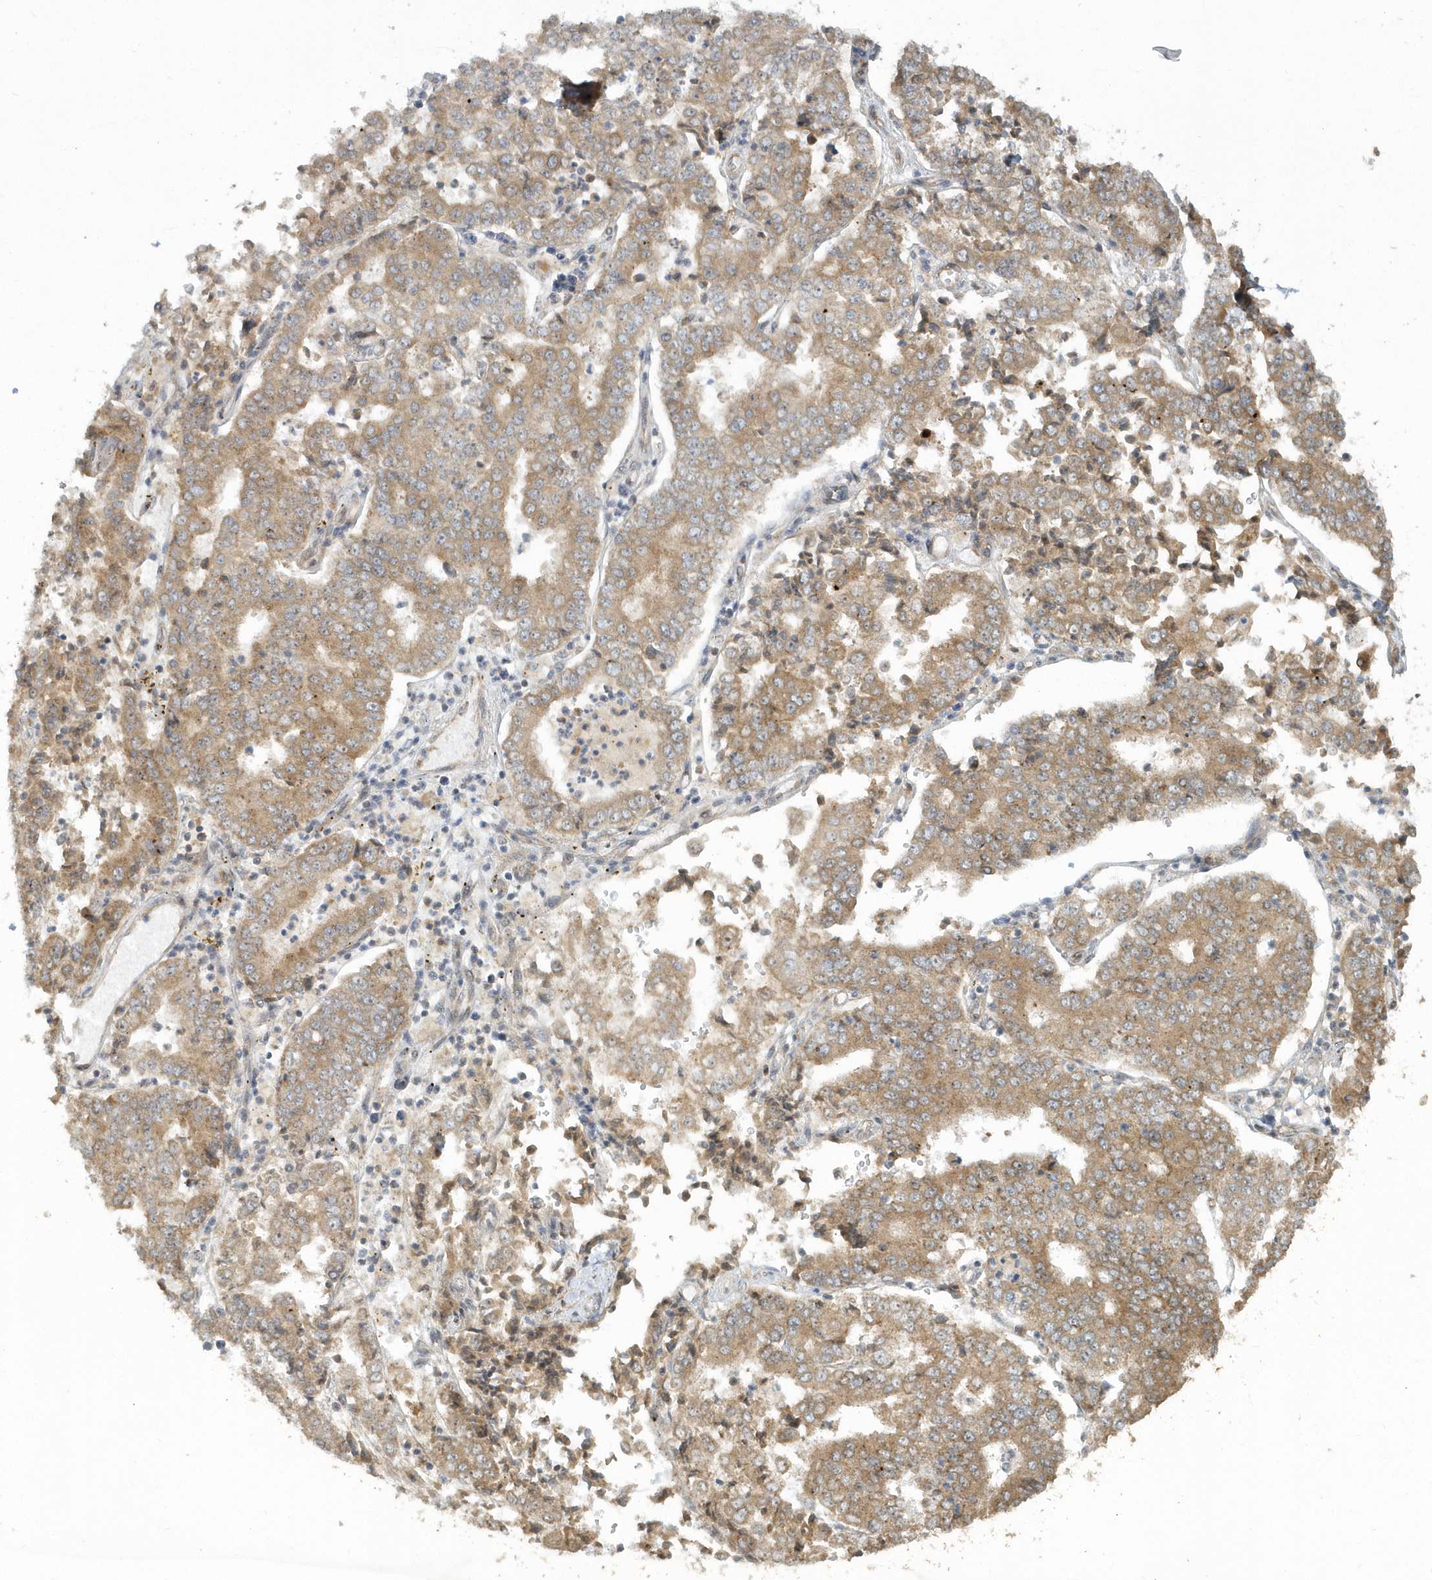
{"staining": {"intensity": "moderate", "quantity": ">75%", "location": "cytoplasmic/membranous"}, "tissue": "stomach cancer", "cell_type": "Tumor cells", "image_type": "cancer", "snomed": [{"axis": "morphology", "description": "Adenocarcinoma, NOS"}, {"axis": "topography", "description": "Stomach"}], "caption": "There is medium levels of moderate cytoplasmic/membranous expression in tumor cells of stomach adenocarcinoma, as demonstrated by immunohistochemical staining (brown color).", "gene": "STIM2", "patient": {"sex": "male", "age": 76}}